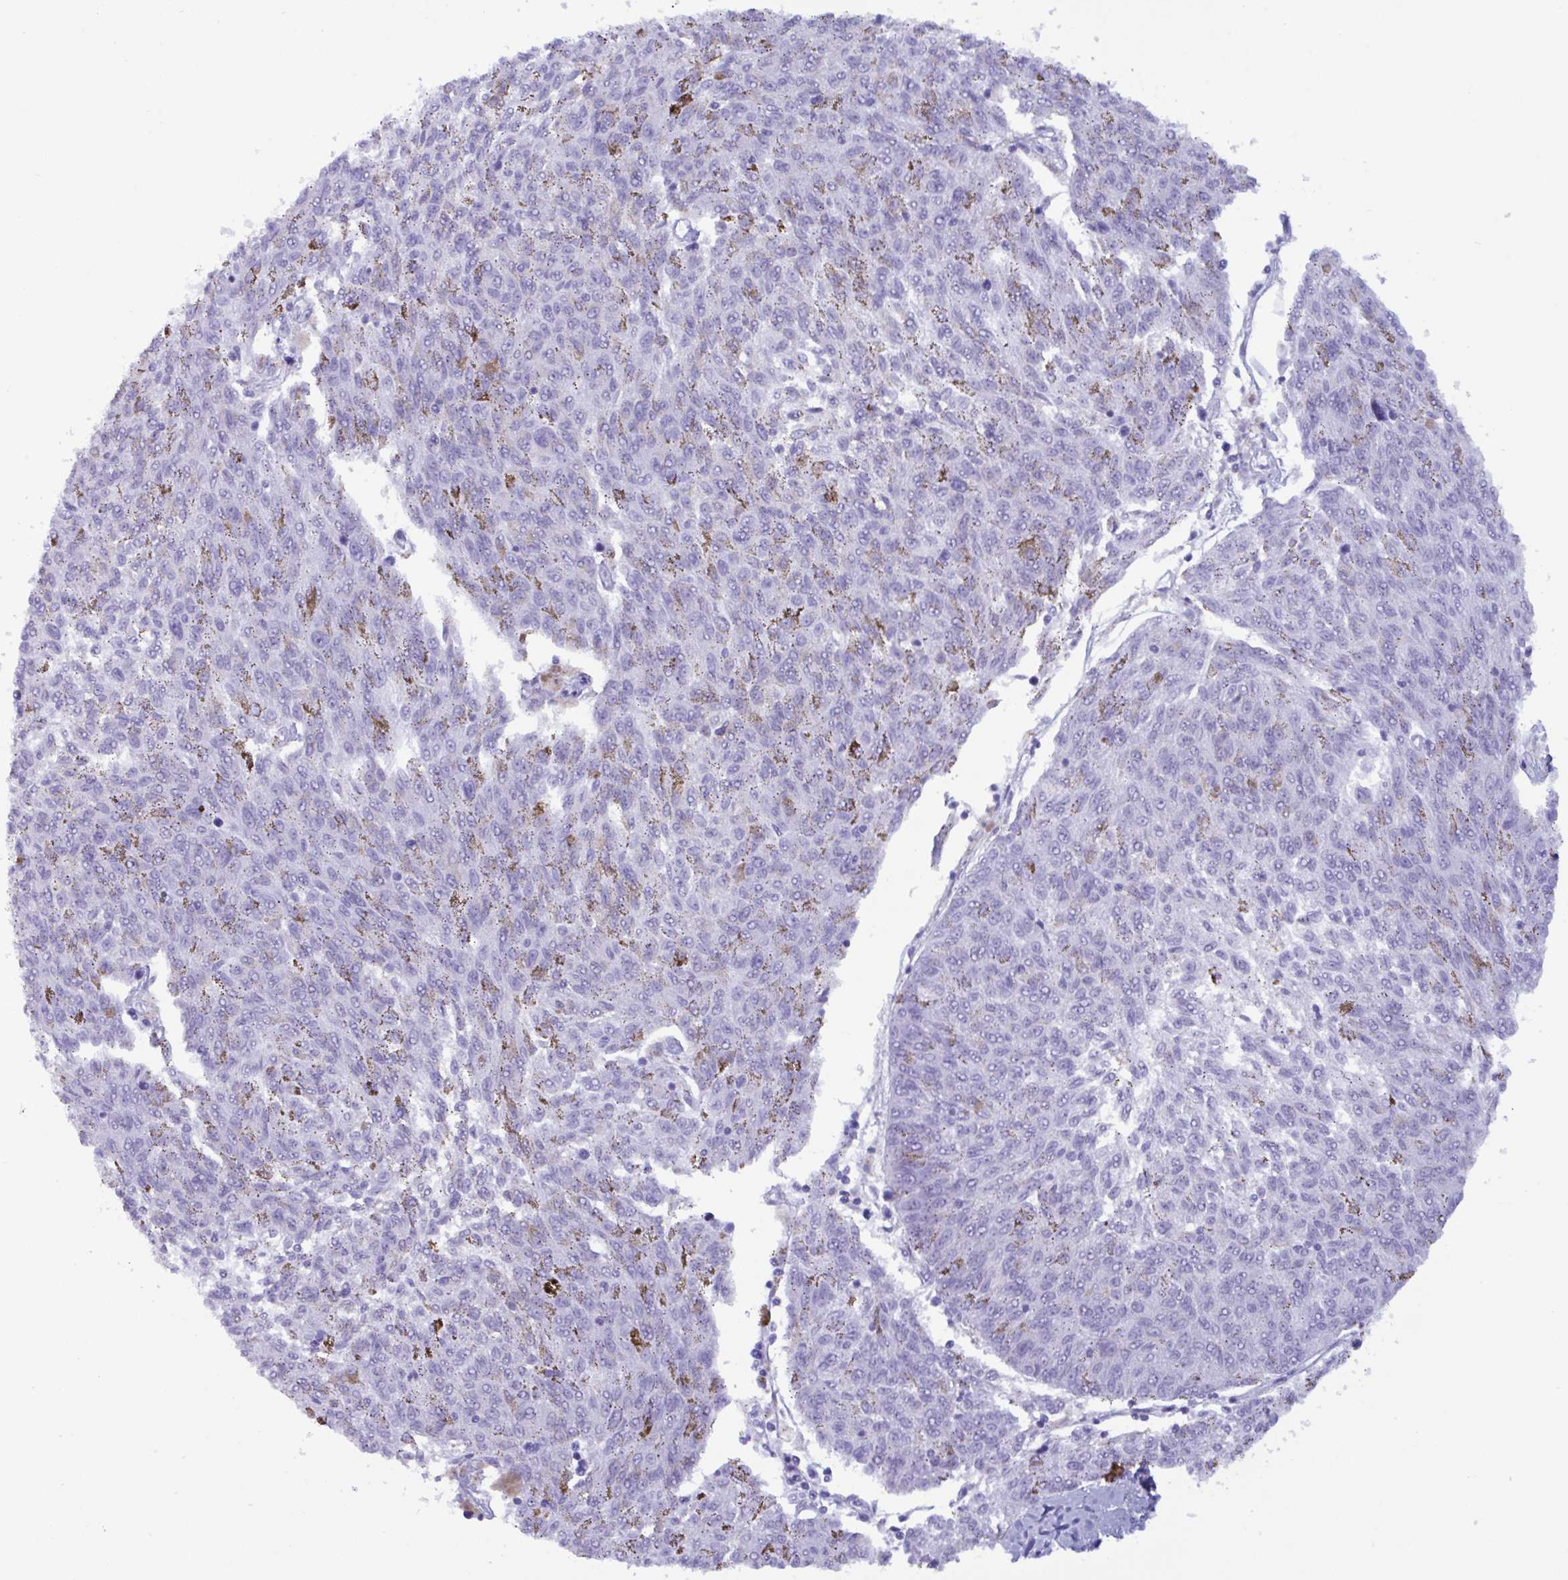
{"staining": {"intensity": "negative", "quantity": "none", "location": "none"}, "tissue": "melanoma", "cell_type": "Tumor cells", "image_type": "cancer", "snomed": [{"axis": "morphology", "description": "Malignant melanoma, NOS"}, {"axis": "topography", "description": "Skin"}], "caption": "A histopathology image of malignant melanoma stained for a protein shows no brown staining in tumor cells.", "gene": "MRGPRG", "patient": {"sex": "female", "age": 72}}